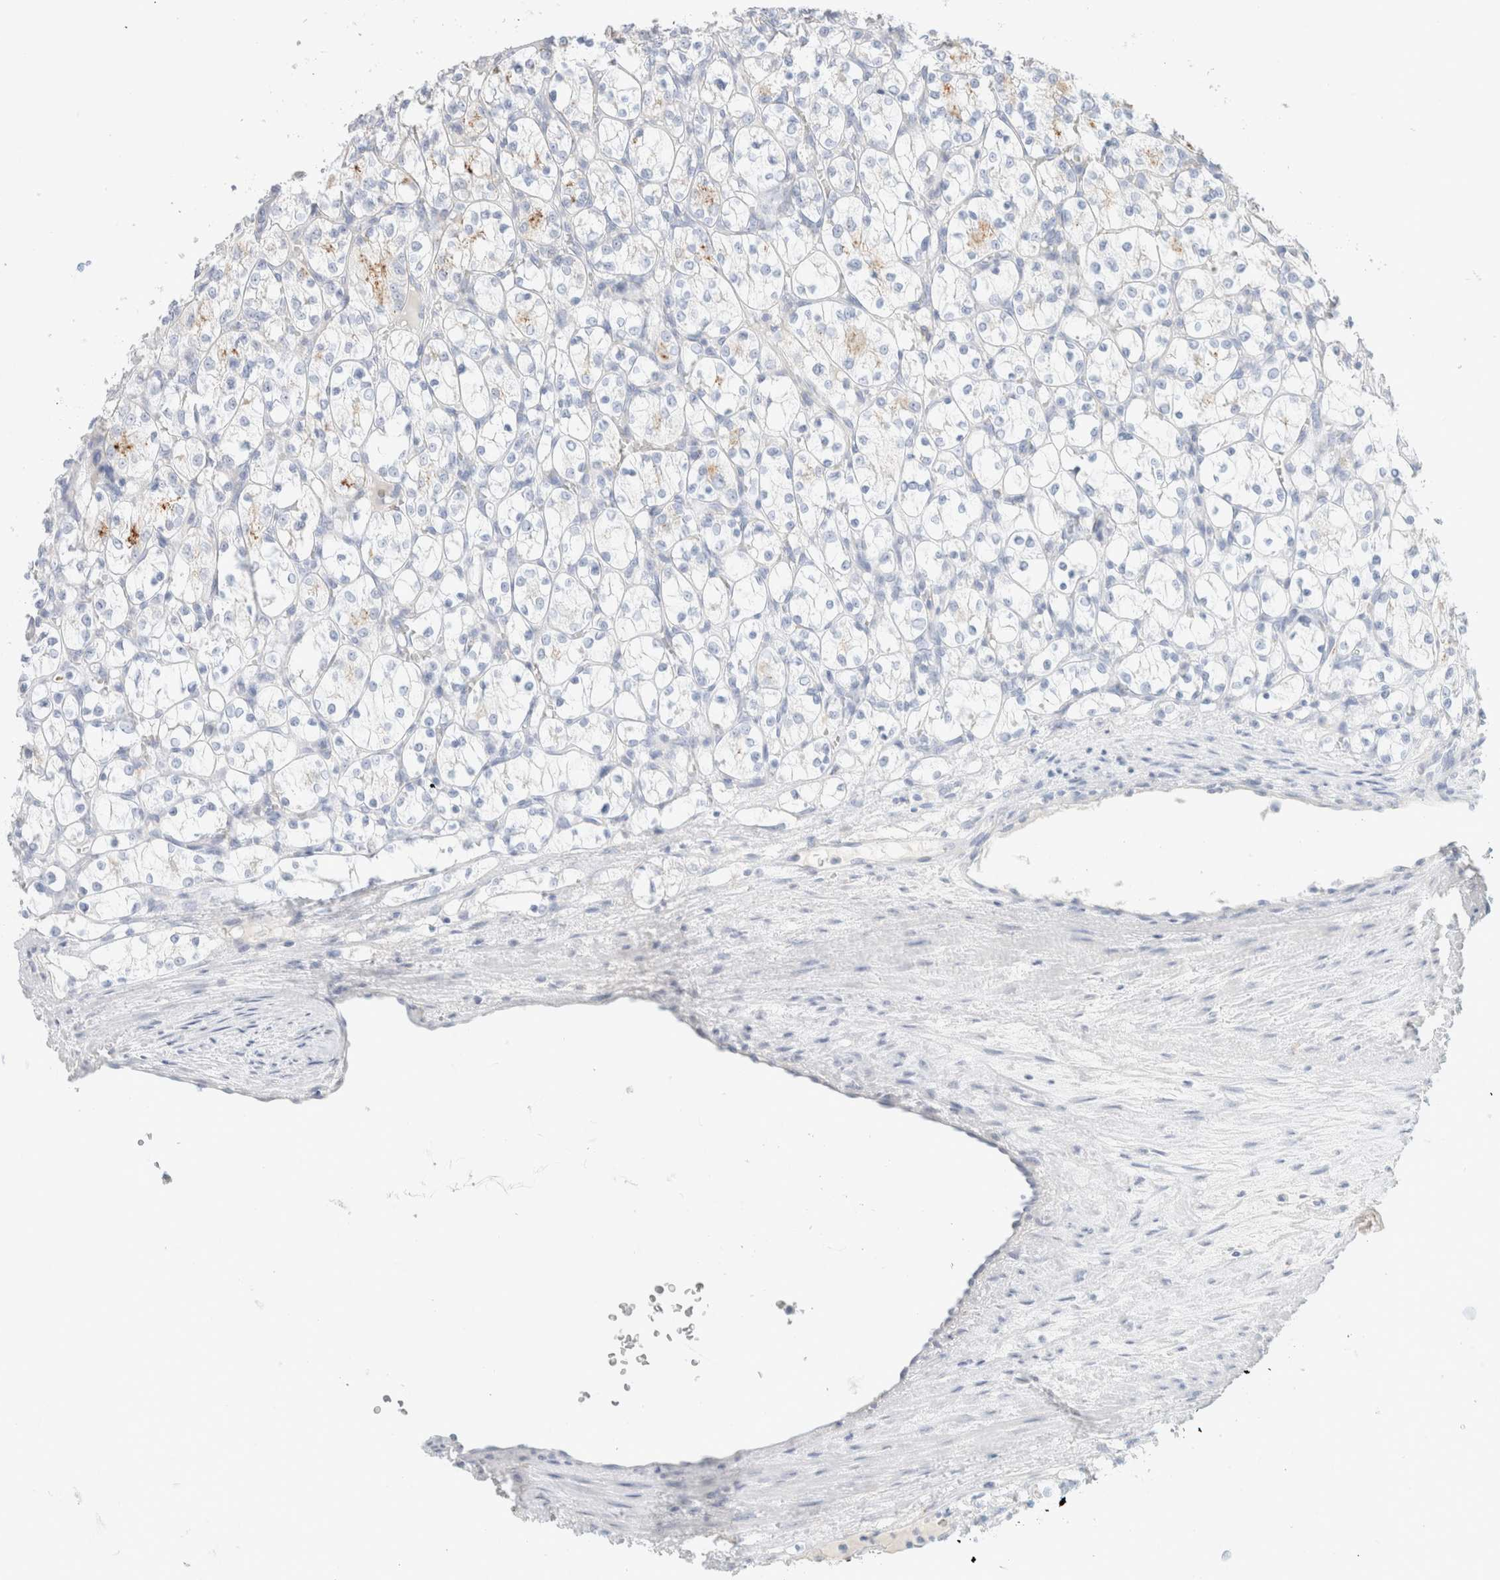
{"staining": {"intensity": "negative", "quantity": "none", "location": "none"}, "tissue": "renal cancer", "cell_type": "Tumor cells", "image_type": "cancer", "snomed": [{"axis": "morphology", "description": "Adenocarcinoma, NOS"}, {"axis": "topography", "description": "Kidney"}], "caption": "This is an immunohistochemistry photomicrograph of human renal cancer (adenocarcinoma). There is no positivity in tumor cells.", "gene": "CPQ", "patient": {"sex": "female", "age": 69}}